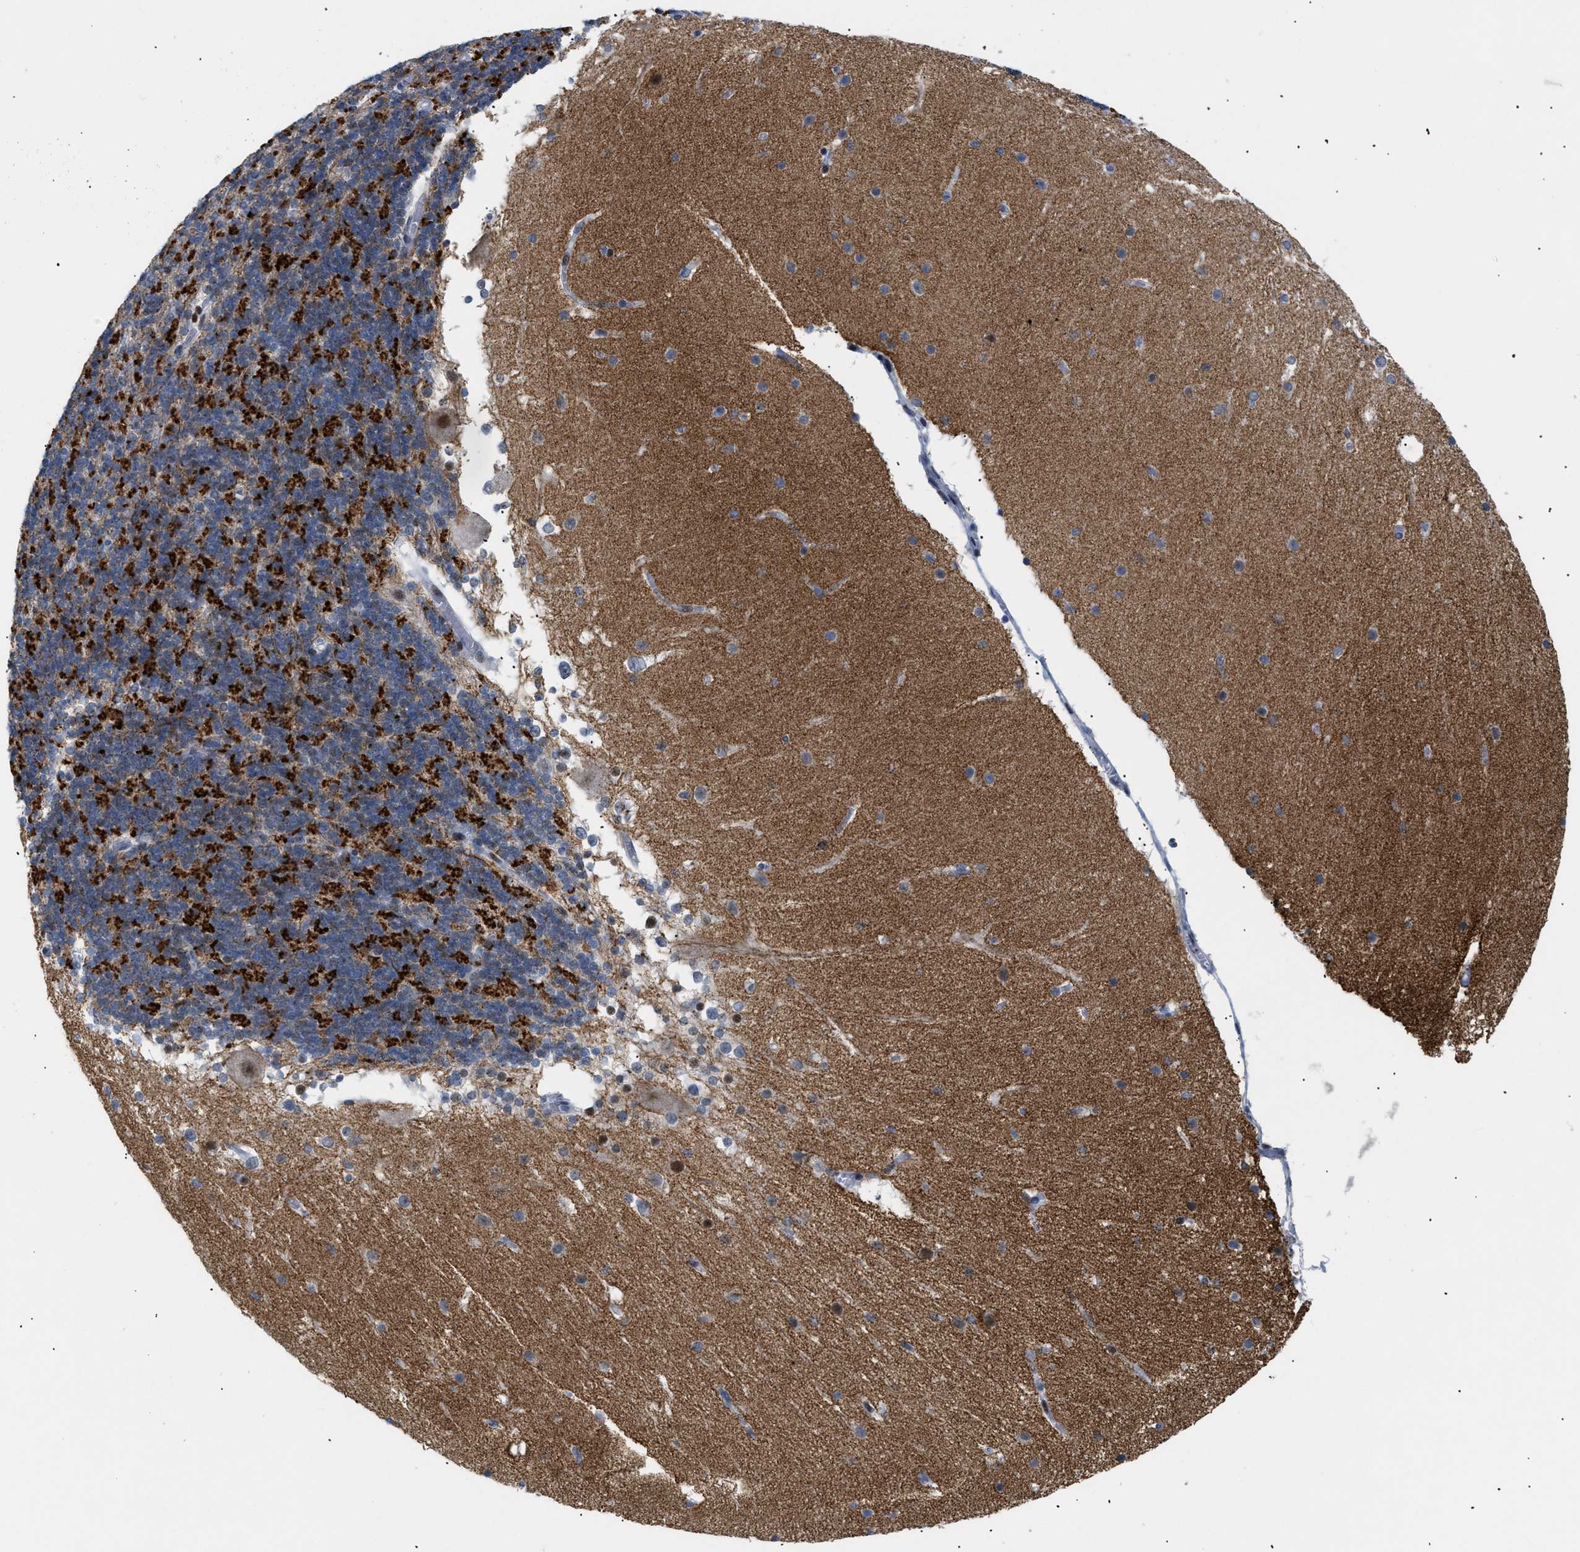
{"staining": {"intensity": "strong", "quantity": "25%-75%", "location": "cytoplasmic/membranous"}, "tissue": "cerebellum", "cell_type": "Cells in granular layer", "image_type": "normal", "snomed": [{"axis": "morphology", "description": "Normal tissue, NOS"}, {"axis": "topography", "description": "Cerebellum"}], "caption": "Cells in granular layer show strong cytoplasmic/membranous positivity in approximately 25%-75% of cells in unremarkable cerebellum.", "gene": "MED1", "patient": {"sex": "female", "age": 19}}